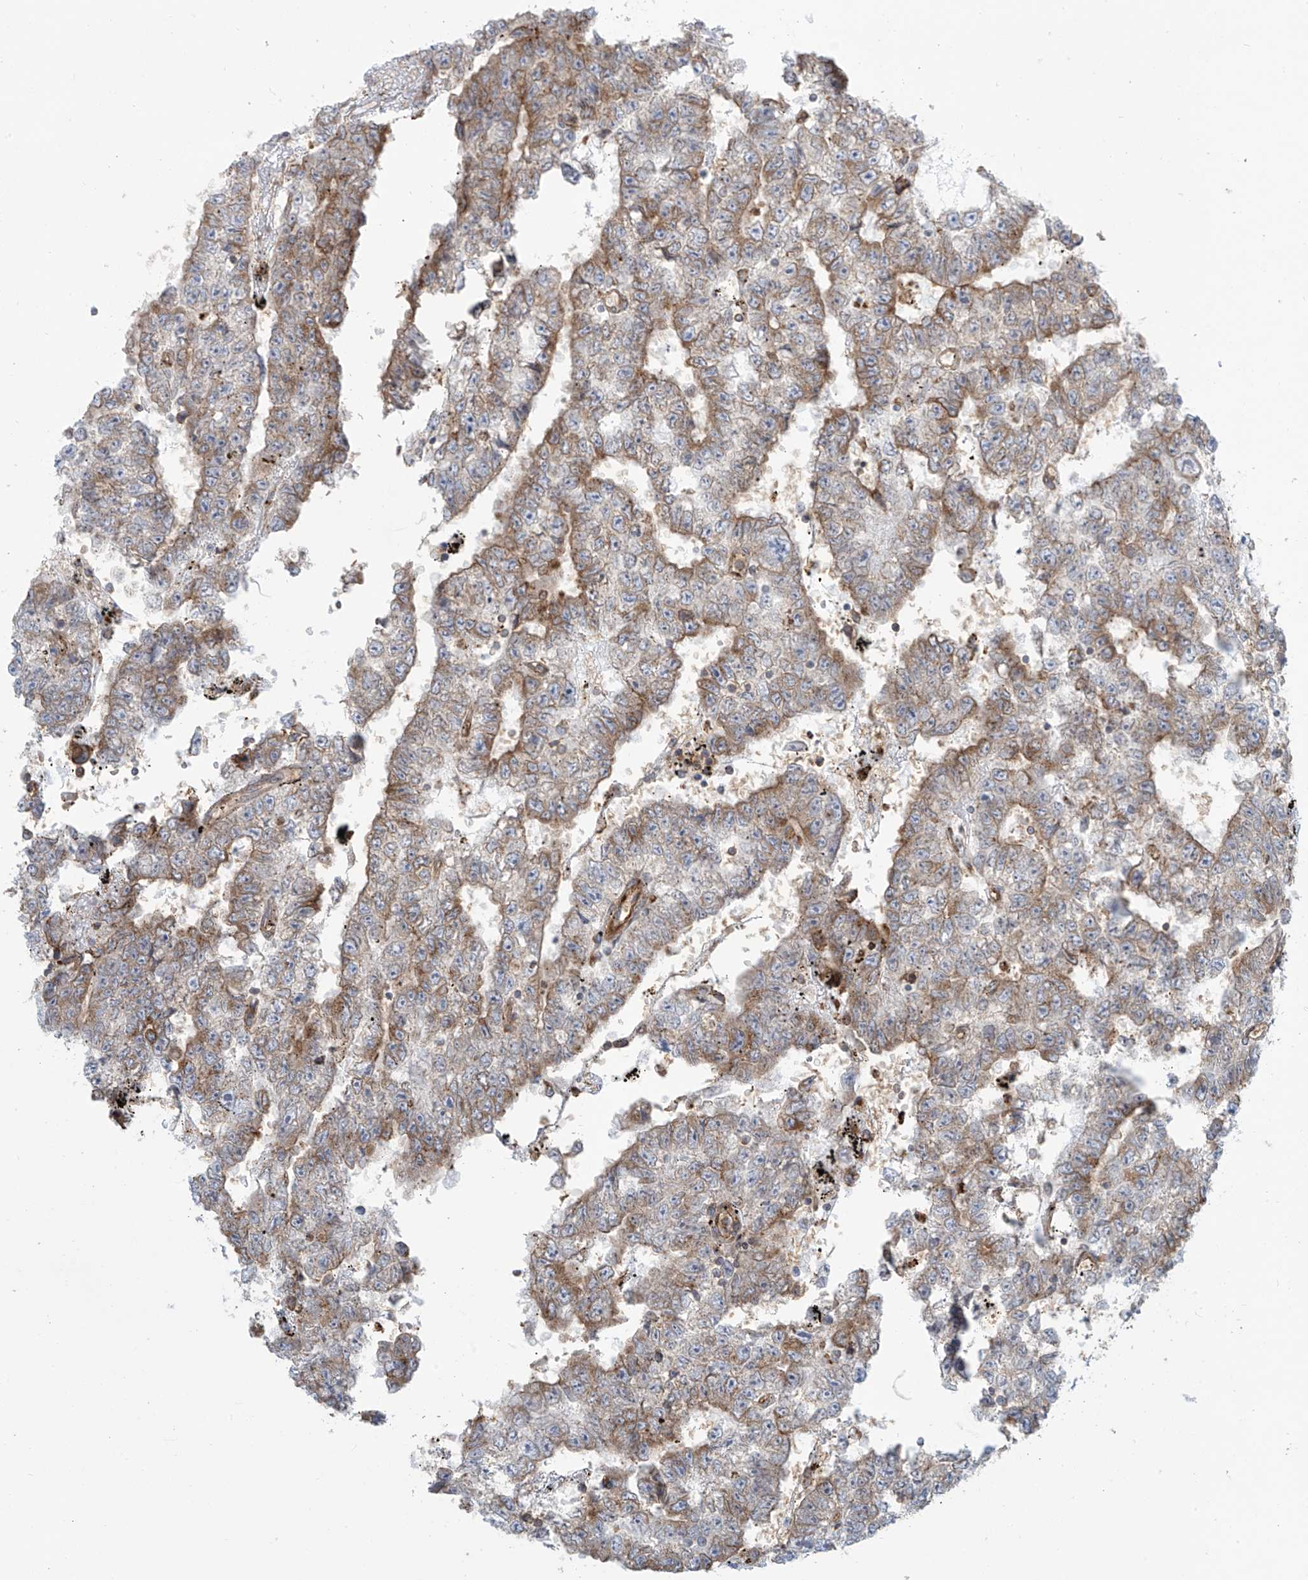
{"staining": {"intensity": "moderate", "quantity": "<25%", "location": "cytoplasmic/membranous"}, "tissue": "testis cancer", "cell_type": "Tumor cells", "image_type": "cancer", "snomed": [{"axis": "morphology", "description": "Carcinoma, Embryonal, NOS"}, {"axis": "topography", "description": "Testis"}], "caption": "Immunohistochemical staining of testis cancer demonstrates low levels of moderate cytoplasmic/membranous expression in about <25% of tumor cells.", "gene": "LZTS3", "patient": {"sex": "male", "age": 25}}